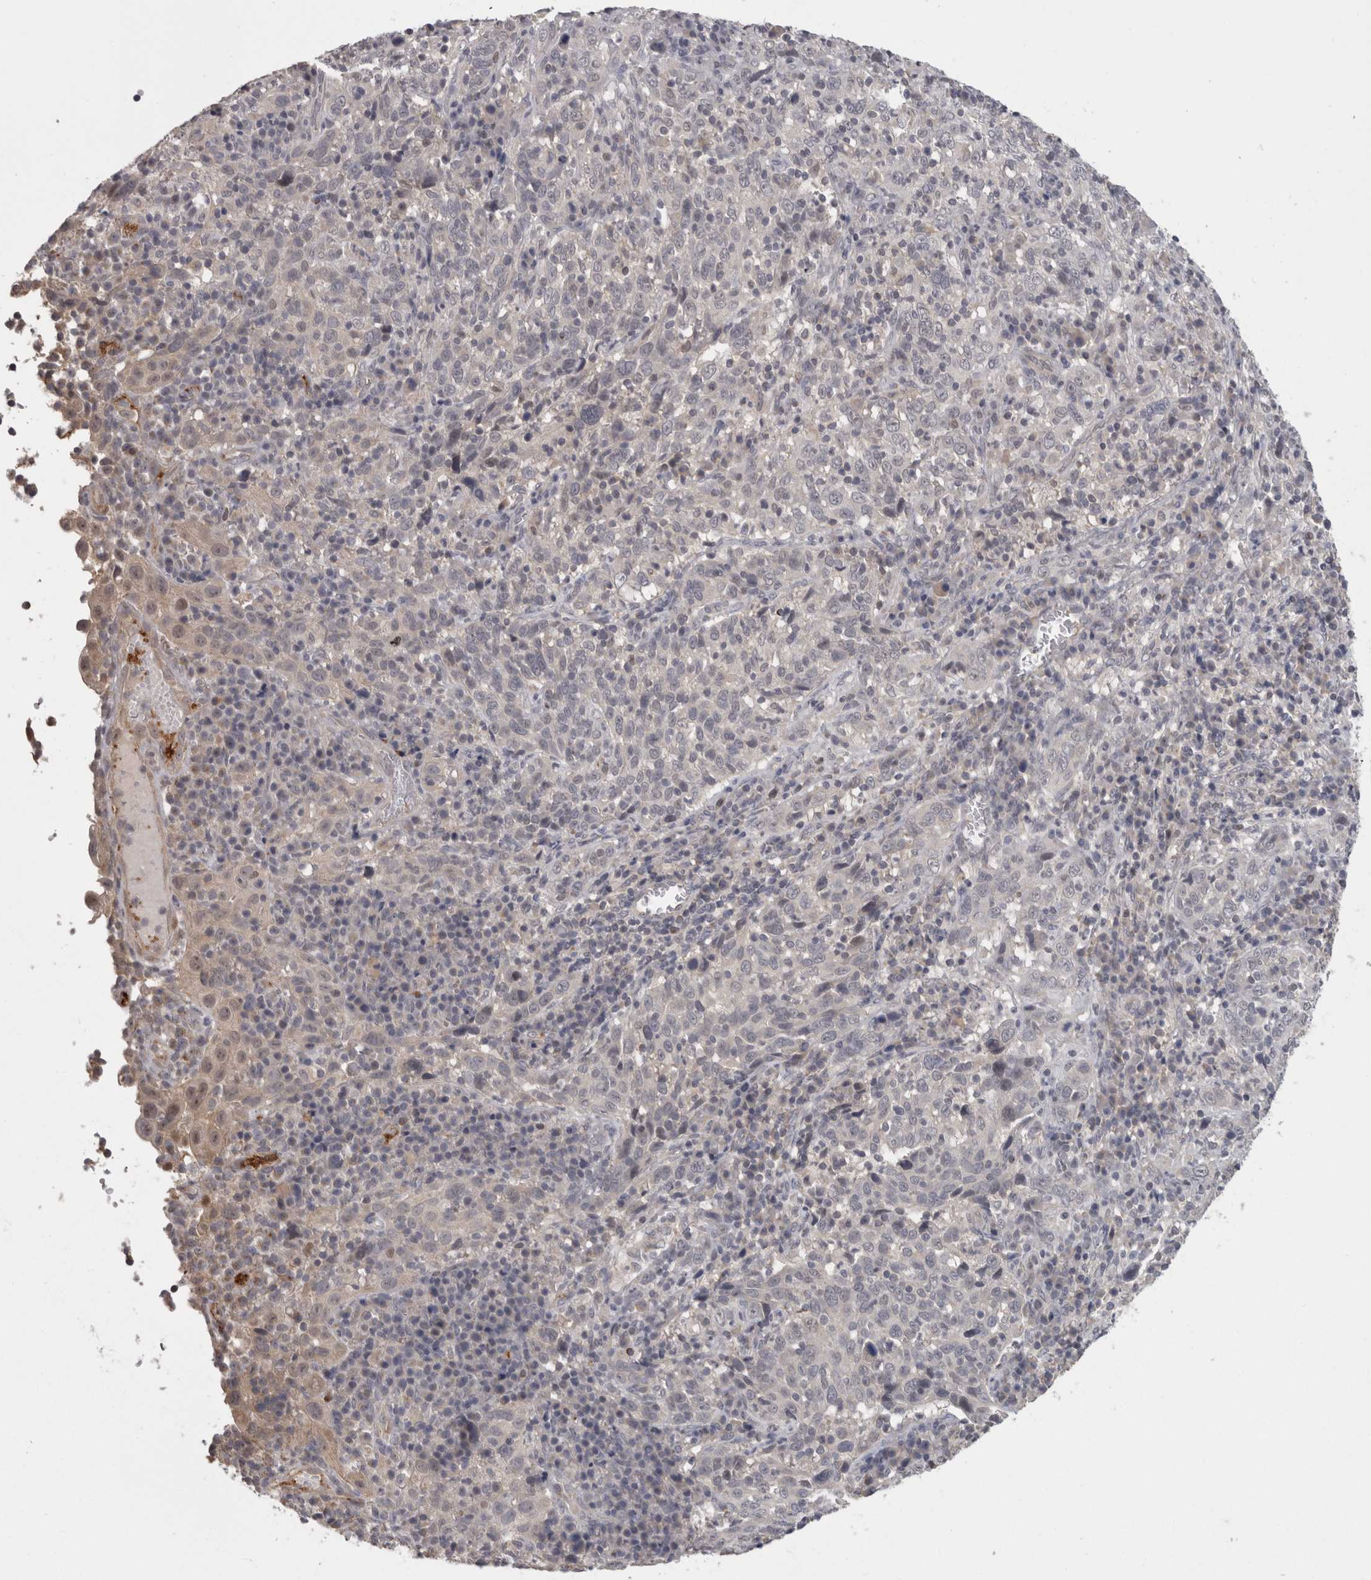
{"staining": {"intensity": "negative", "quantity": "none", "location": "none"}, "tissue": "cervical cancer", "cell_type": "Tumor cells", "image_type": "cancer", "snomed": [{"axis": "morphology", "description": "Squamous cell carcinoma, NOS"}, {"axis": "topography", "description": "Cervix"}], "caption": "A histopathology image of human cervical cancer is negative for staining in tumor cells.", "gene": "RMDN1", "patient": {"sex": "female", "age": 46}}